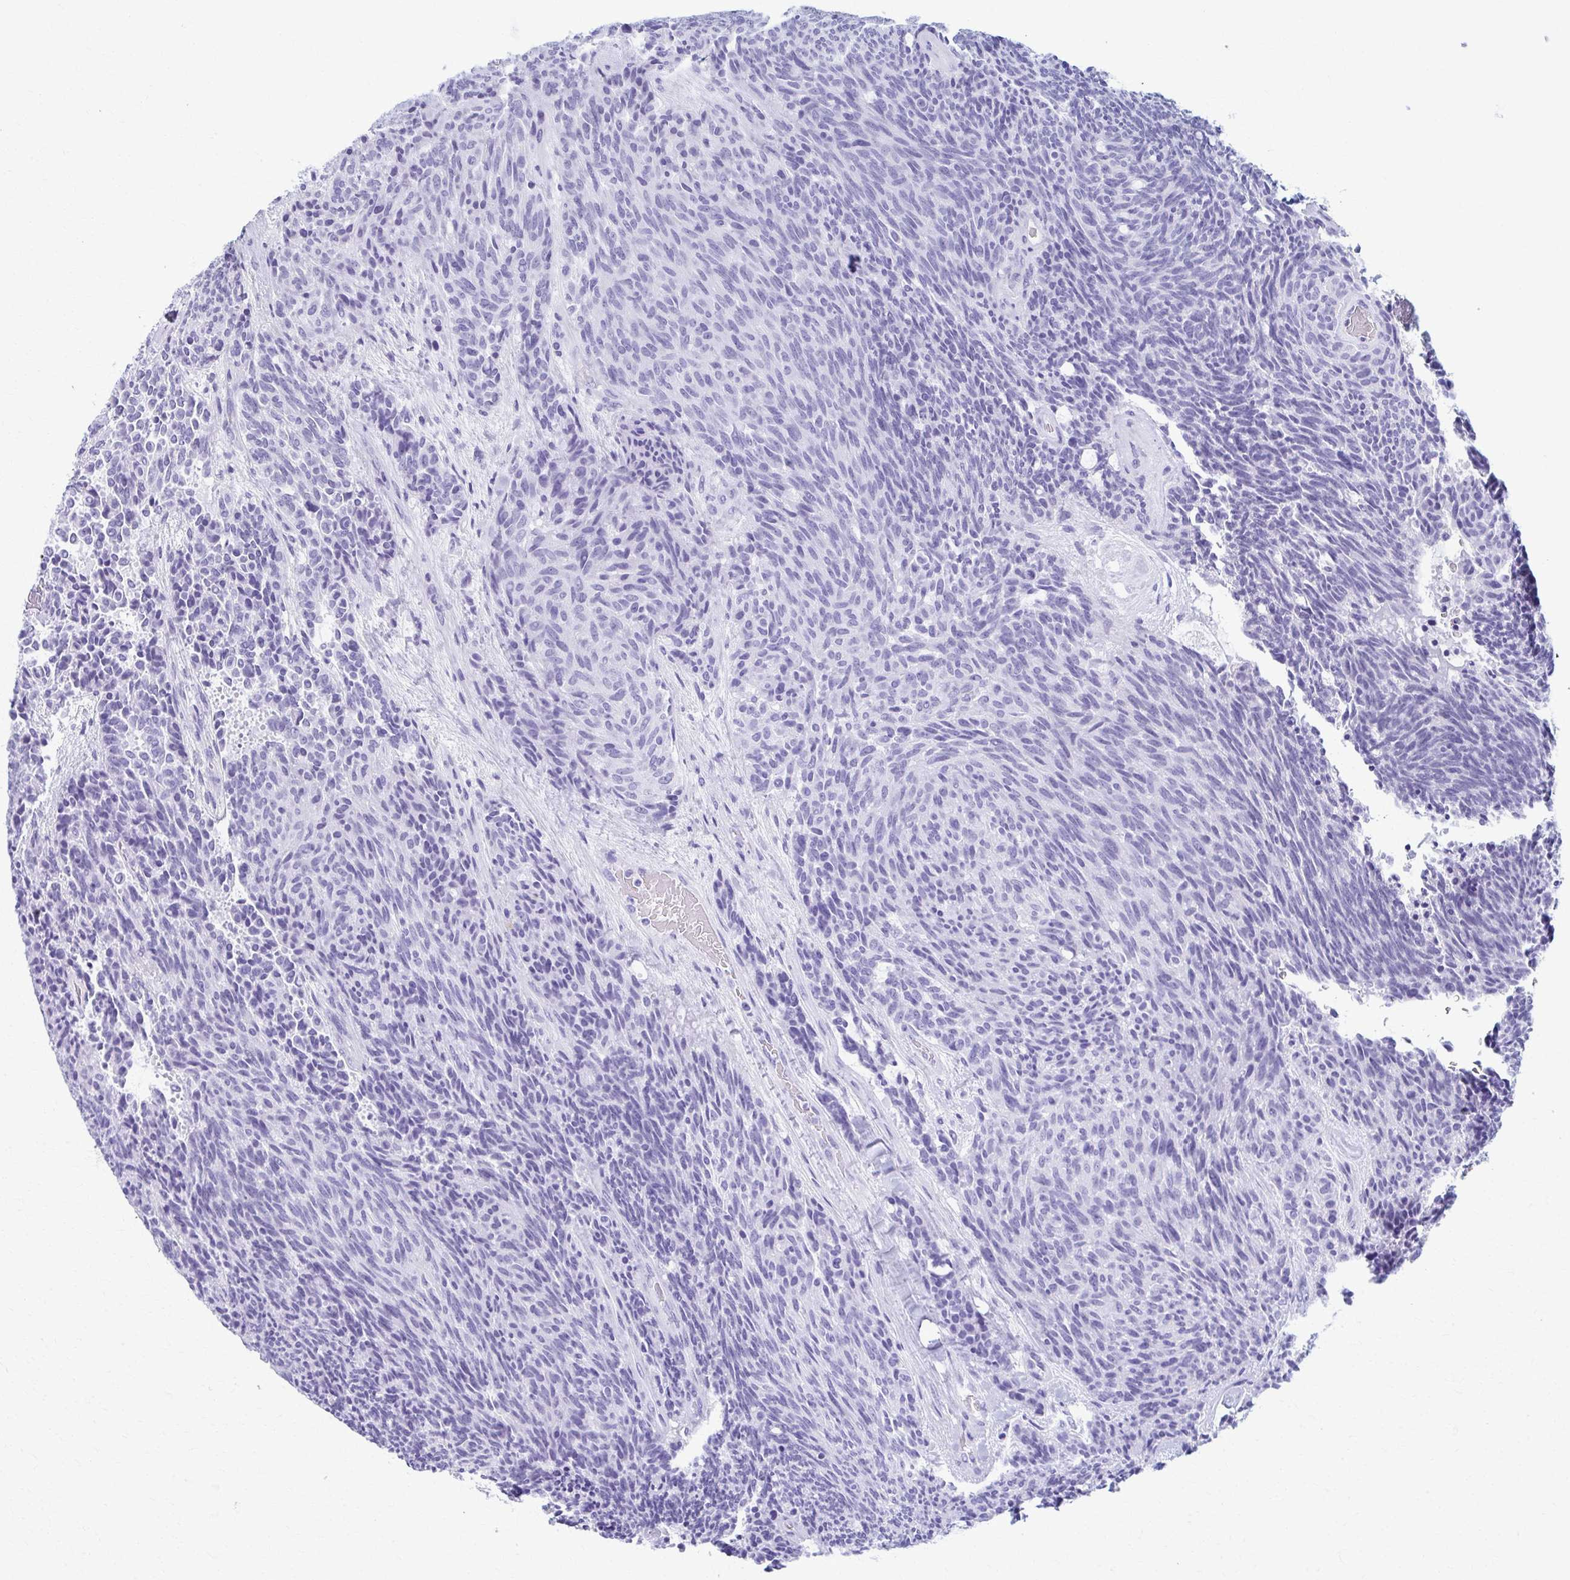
{"staining": {"intensity": "negative", "quantity": "none", "location": "none"}, "tissue": "carcinoid", "cell_type": "Tumor cells", "image_type": "cancer", "snomed": [{"axis": "morphology", "description": "Carcinoid, malignant, NOS"}, {"axis": "topography", "description": "Pancreas"}], "caption": "DAB immunohistochemical staining of human malignant carcinoid reveals no significant positivity in tumor cells.", "gene": "MPLKIP", "patient": {"sex": "female", "age": 54}}